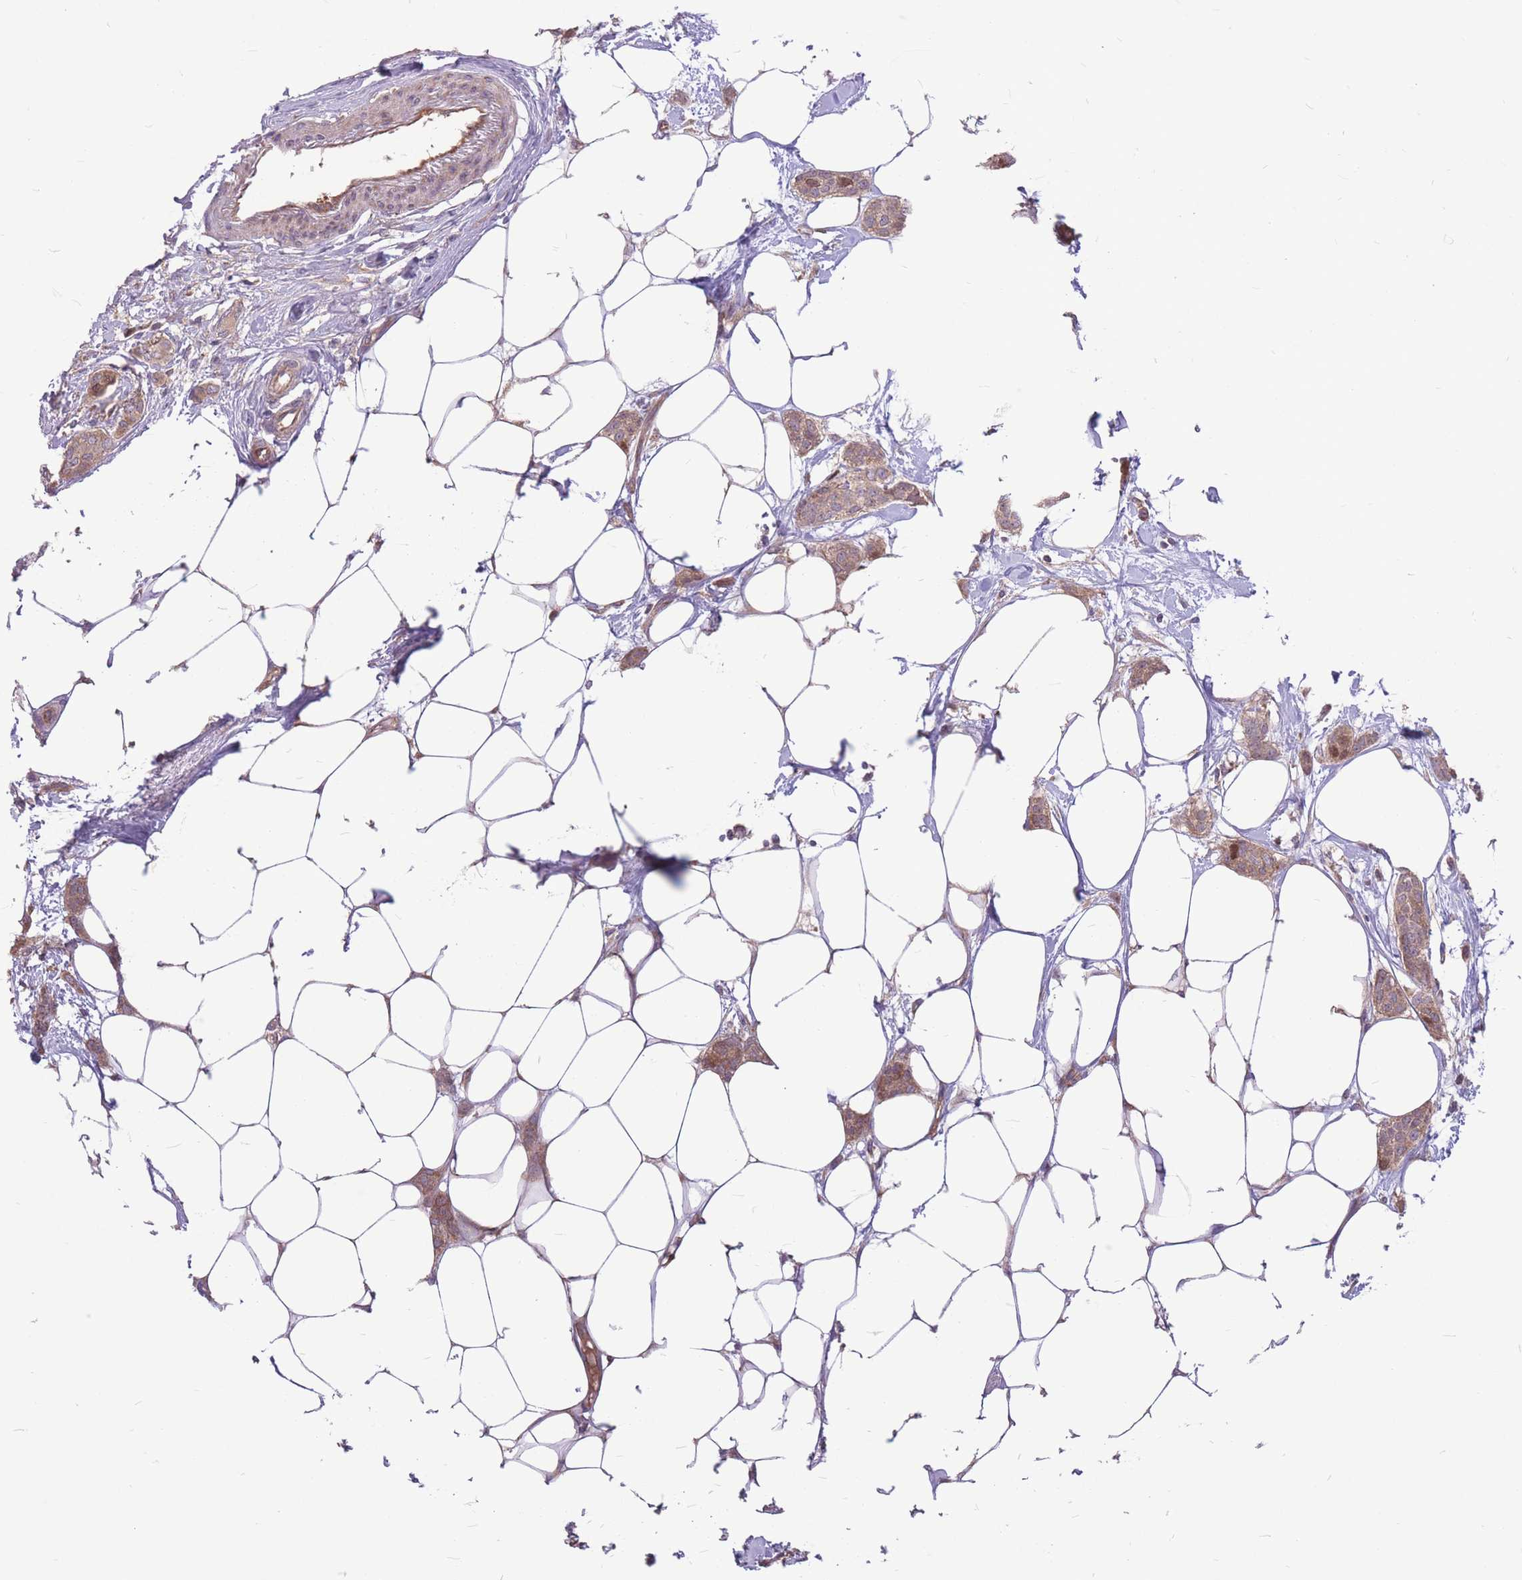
{"staining": {"intensity": "moderate", "quantity": ">75%", "location": "cytoplasmic/membranous"}, "tissue": "breast cancer", "cell_type": "Tumor cells", "image_type": "cancer", "snomed": [{"axis": "morphology", "description": "Duct carcinoma"}, {"axis": "topography", "description": "Breast"}], "caption": "Protein expression analysis of human breast cancer (intraductal carcinoma) reveals moderate cytoplasmic/membranous staining in about >75% of tumor cells.", "gene": "GMNN", "patient": {"sex": "female", "age": 72}}